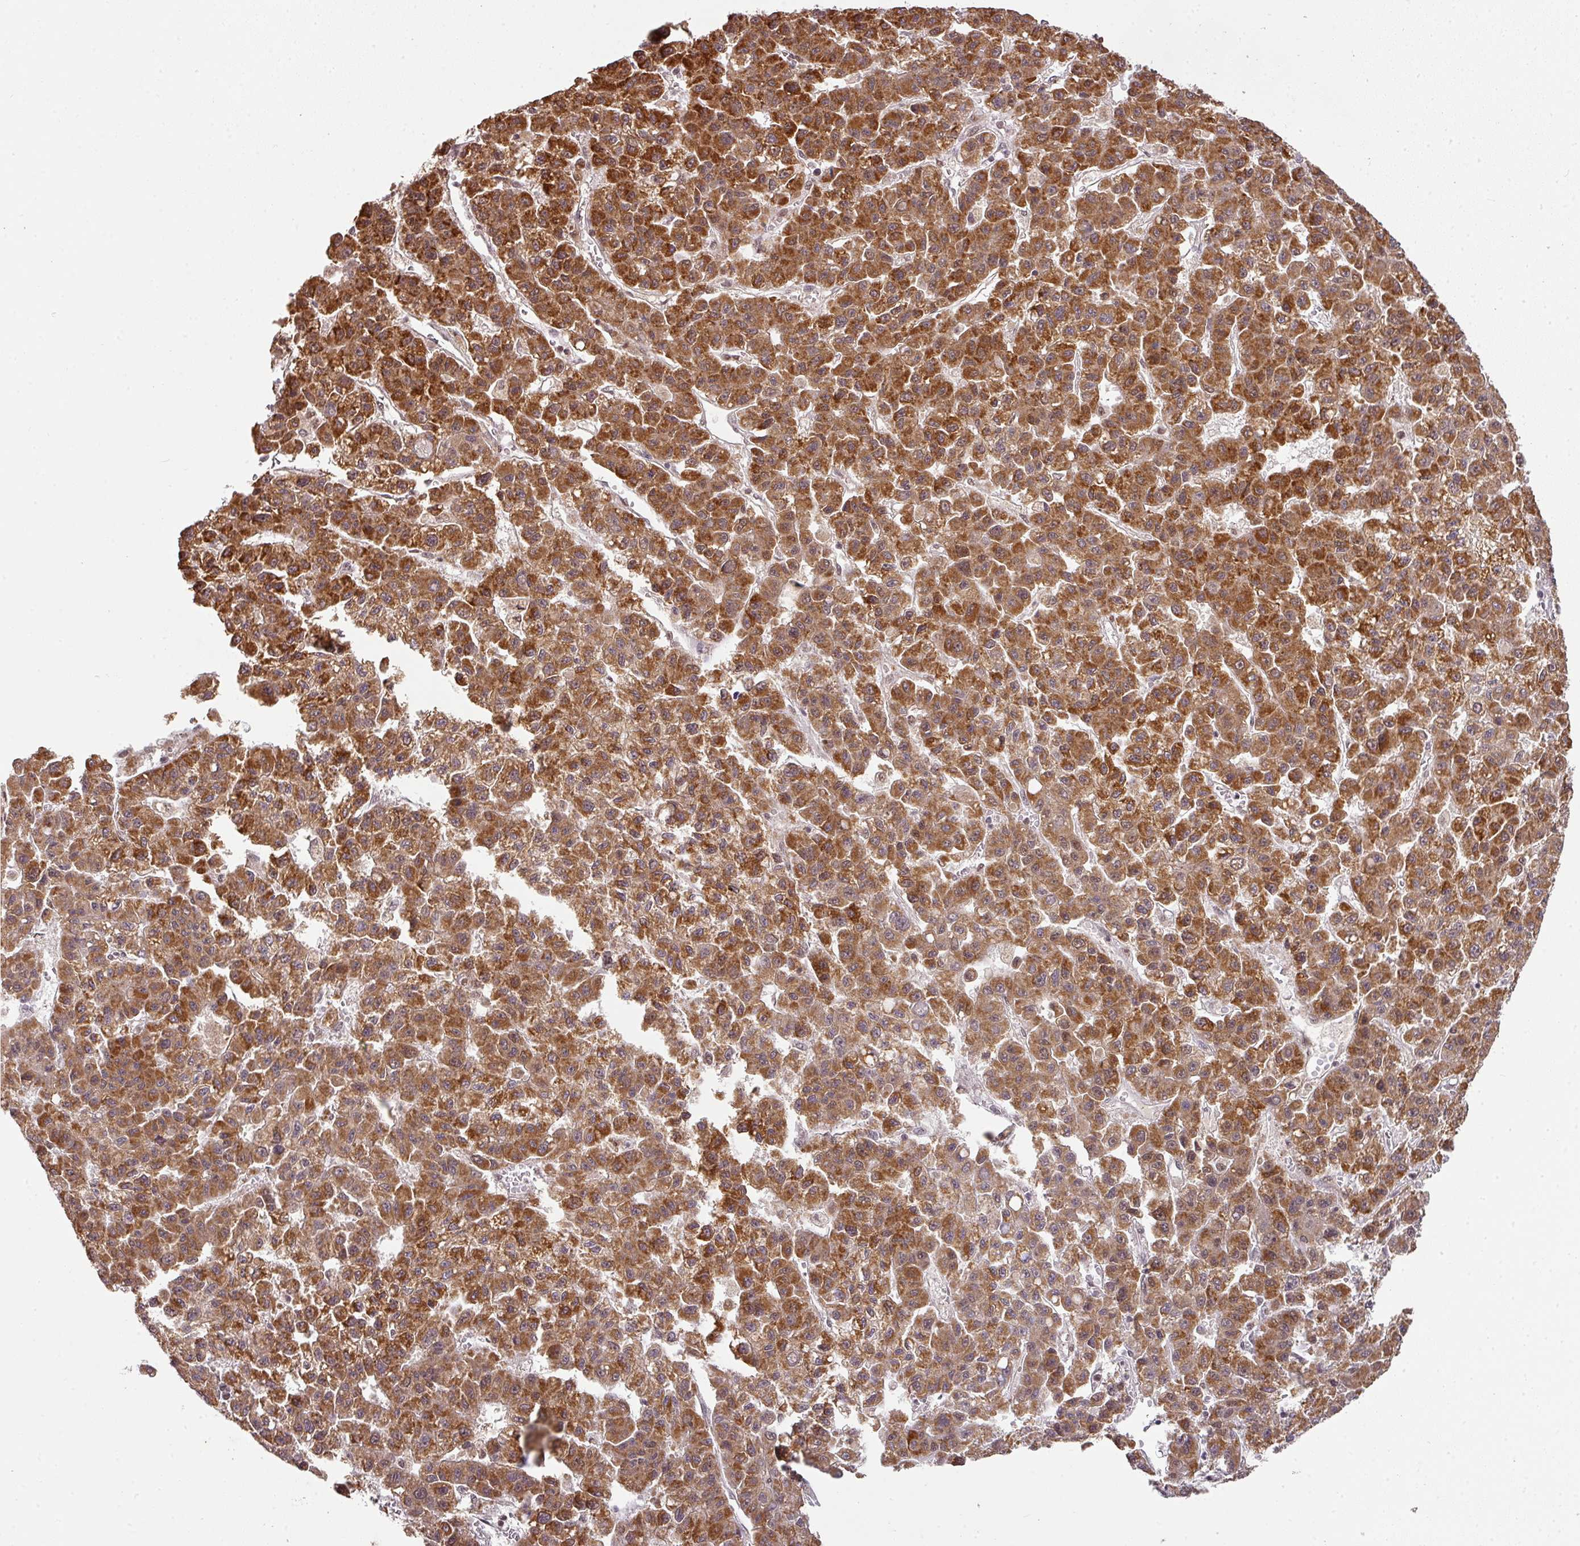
{"staining": {"intensity": "strong", "quantity": ">75%", "location": "cytoplasmic/membranous"}, "tissue": "liver cancer", "cell_type": "Tumor cells", "image_type": "cancer", "snomed": [{"axis": "morphology", "description": "Carcinoma, Hepatocellular, NOS"}, {"axis": "topography", "description": "Liver"}], "caption": "DAB (3,3'-diaminobenzidine) immunohistochemical staining of liver cancer (hepatocellular carcinoma) reveals strong cytoplasmic/membranous protein staining in approximately >75% of tumor cells.", "gene": "RANBP9", "patient": {"sex": "male", "age": 70}}